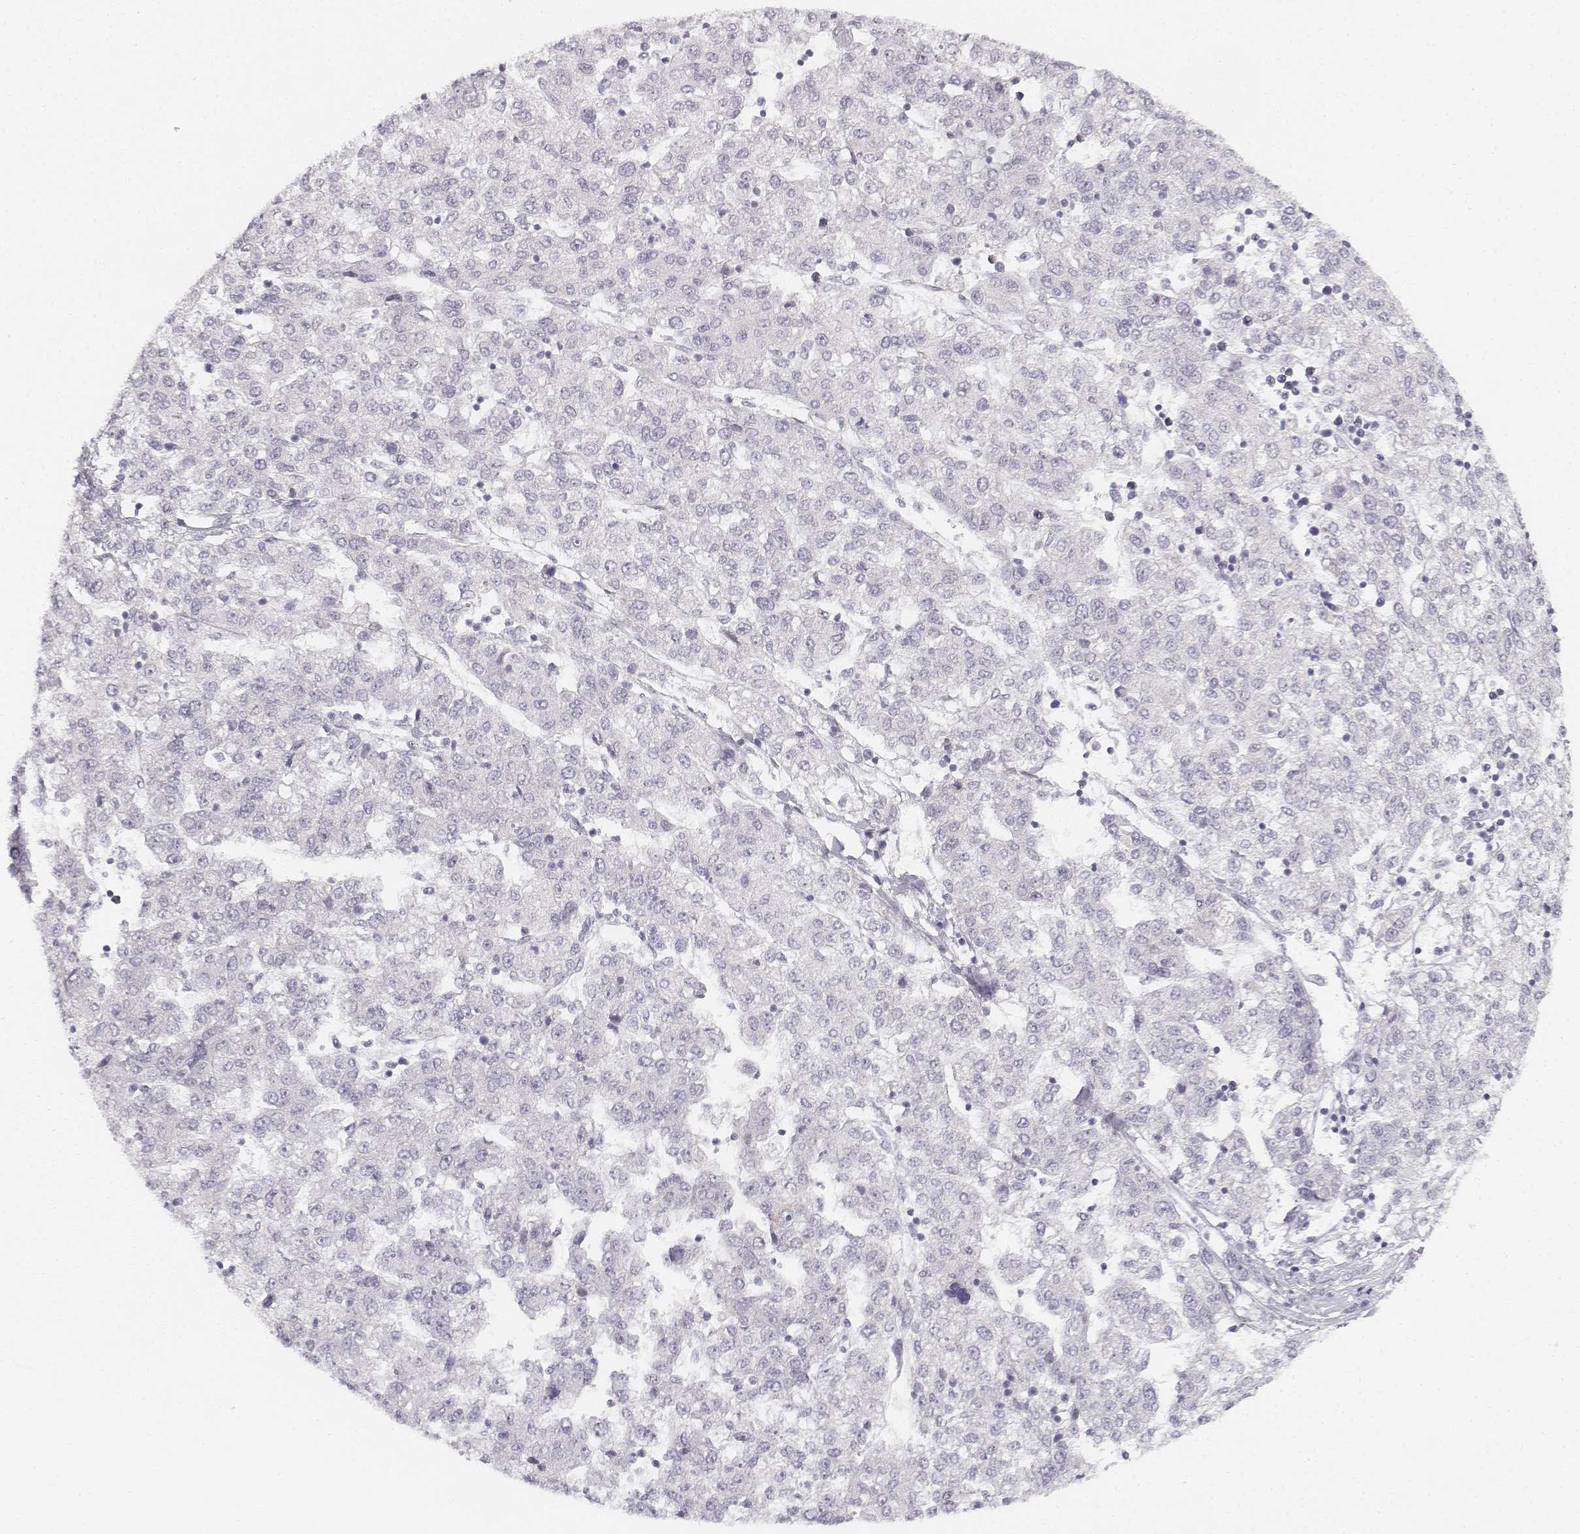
{"staining": {"intensity": "negative", "quantity": "none", "location": "none"}, "tissue": "liver cancer", "cell_type": "Tumor cells", "image_type": "cancer", "snomed": [{"axis": "morphology", "description": "Carcinoma, Hepatocellular, NOS"}, {"axis": "topography", "description": "Liver"}], "caption": "High magnification brightfield microscopy of hepatocellular carcinoma (liver) stained with DAB (brown) and counterstained with hematoxylin (blue): tumor cells show no significant positivity.", "gene": "KRTAP2-1", "patient": {"sex": "male", "age": 56}}